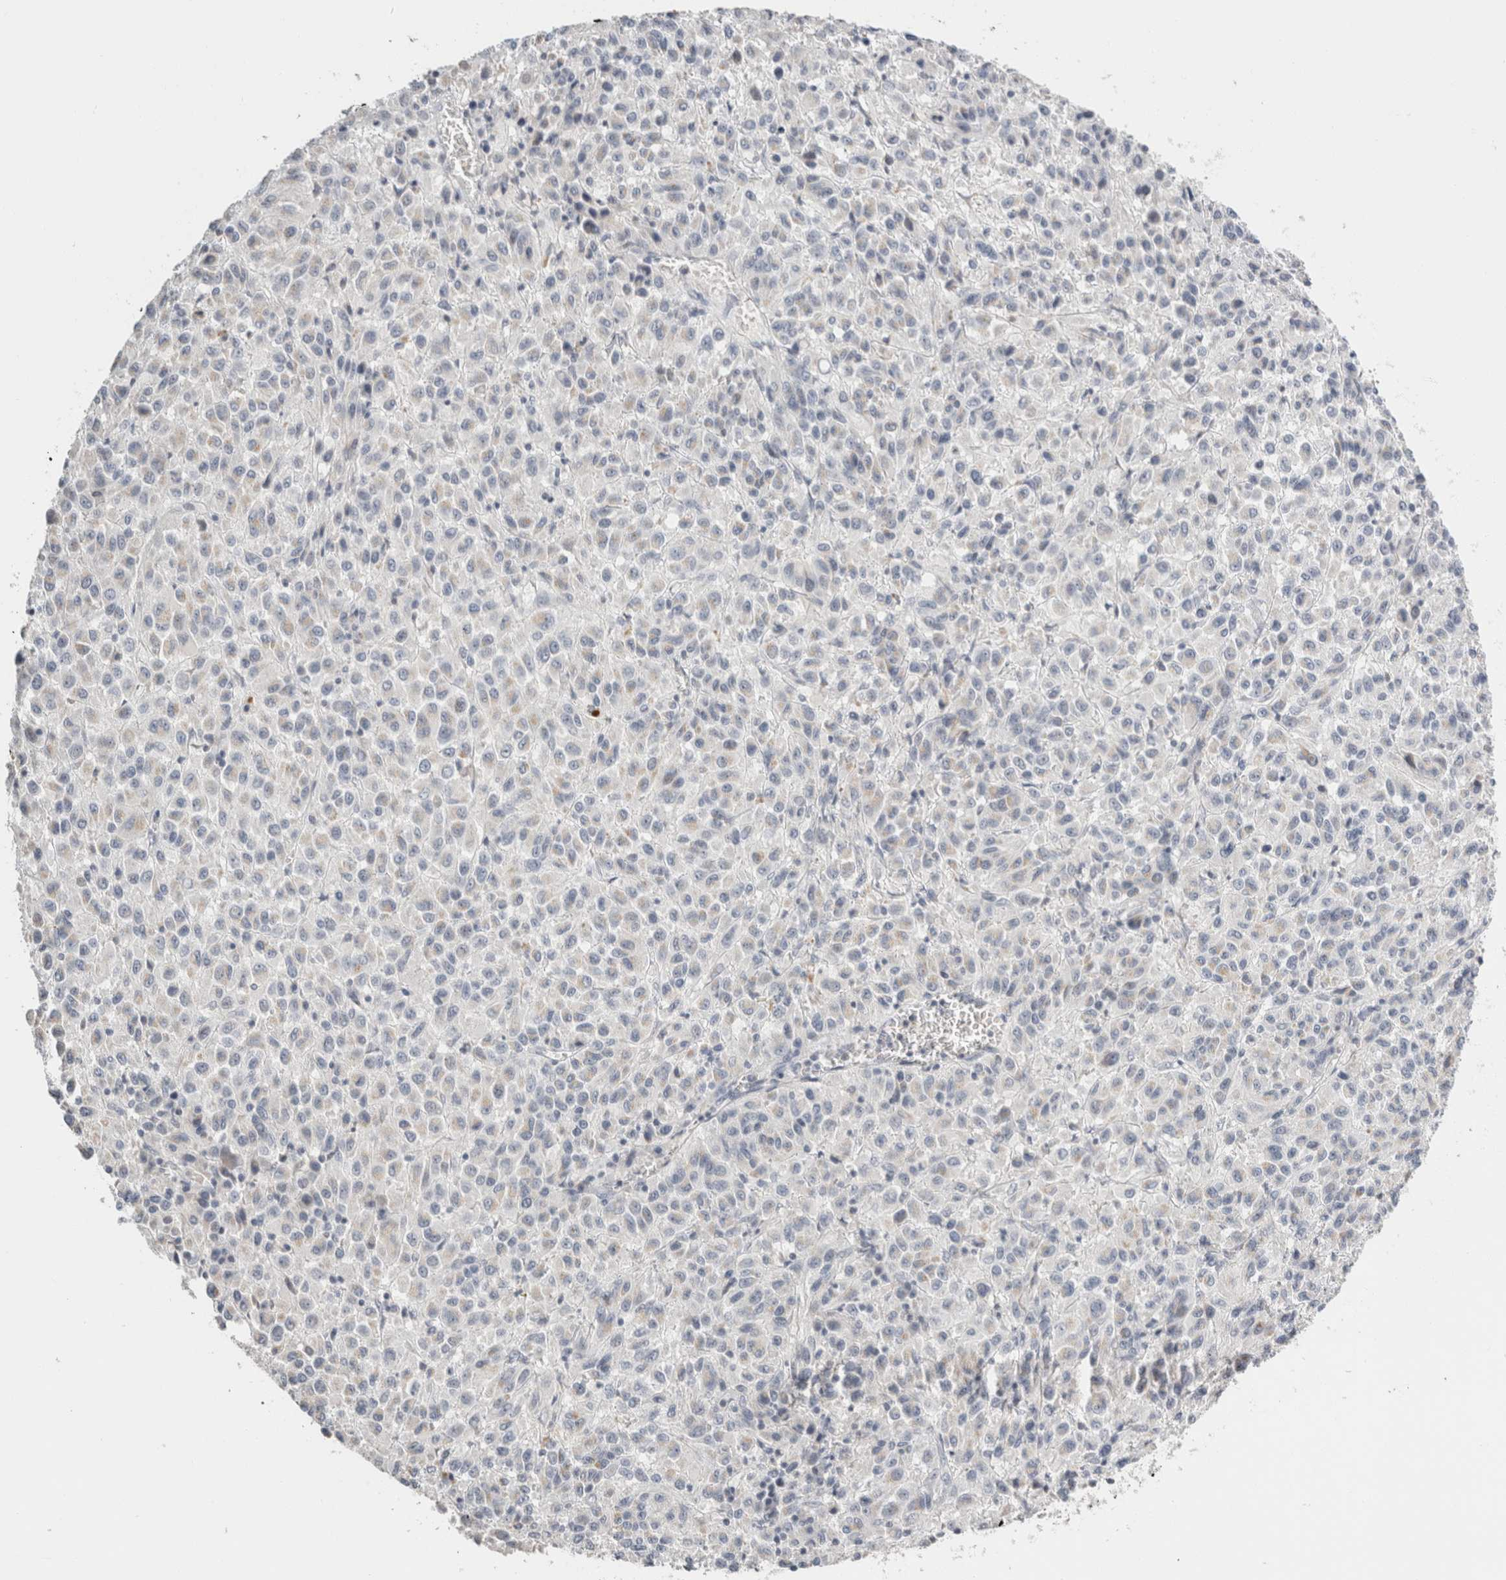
{"staining": {"intensity": "negative", "quantity": "none", "location": "none"}, "tissue": "melanoma", "cell_type": "Tumor cells", "image_type": "cancer", "snomed": [{"axis": "morphology", "description": "Malignant melanoma, Metastatic site"}, {"axis": "topography", "description": "Lung"}], "caption": "Immunohistochemistry (IHC) histopathology image of neoplastic tissue: malignant melanoma (metastatic site) stained with DAB exhibits no significant protein positivity in tumor cells.", "gene": "CRAT", "patient": {"sex": "male", "age": 64}}